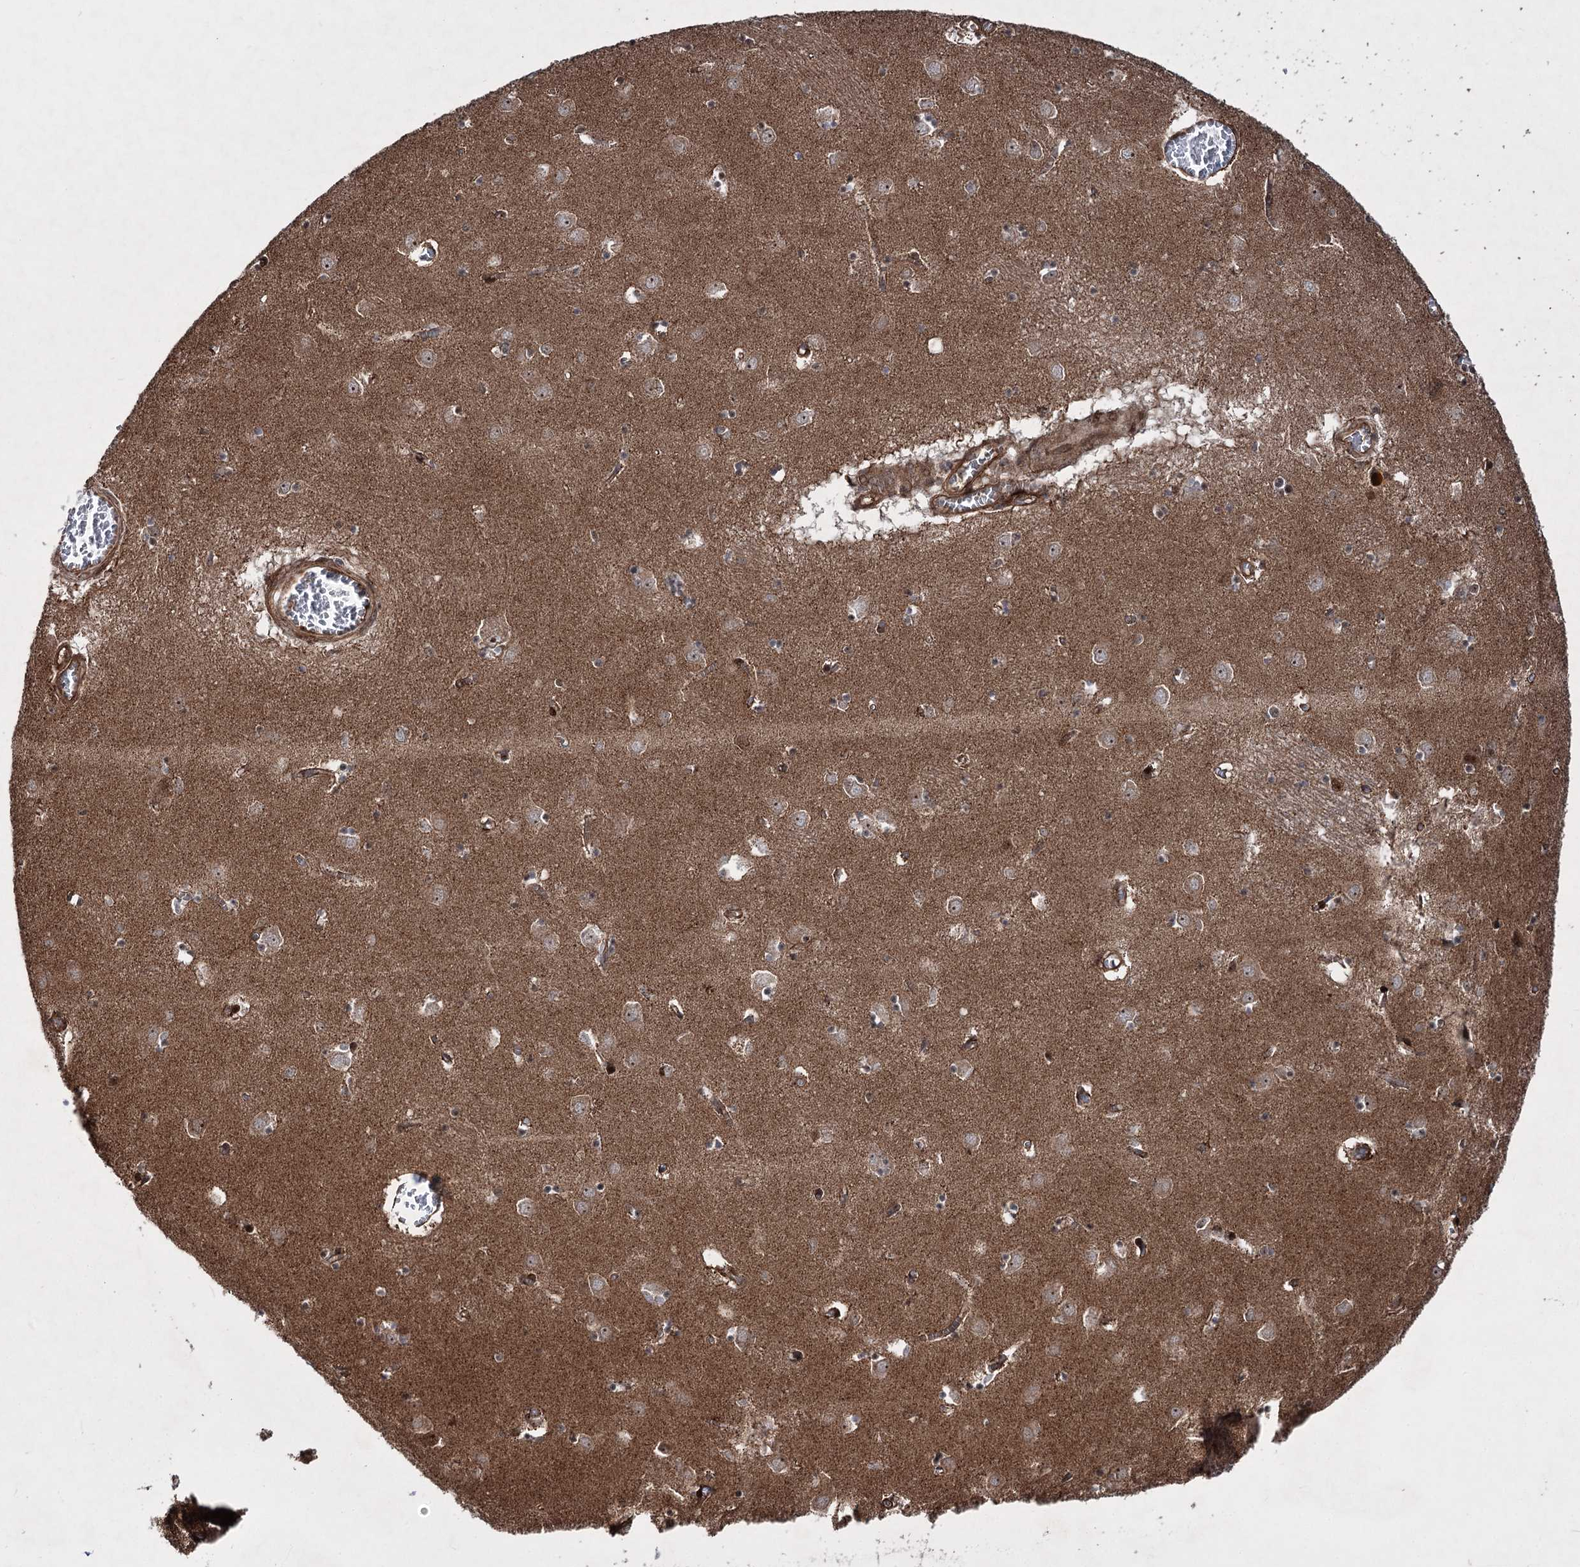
{"staining": {"intensity": "moderate", "quantity": "25%-75%", "location": "cytoplasmic/membranous,nuclear"}, "tissue": "caudate", "cell_type": "Glial cells", "image_type": "normal", "snomed": [{"axis": "morphology", "description": "Normal tissue, NOS"}, {"axis": "topography", "description": "Lateral ventricle wall"}], "caption": "Immunohistochemistry (DAB) staining of benign human caudate demonstrates moderate cytoplasmic/membranous,nuclear protein staining in about 25%-75% of glial cells. Ihc stains the protein in brown and the nuclei are stained blue.", "gene": "SERINC5", "patient": {"sex": "male", "age": 70}}